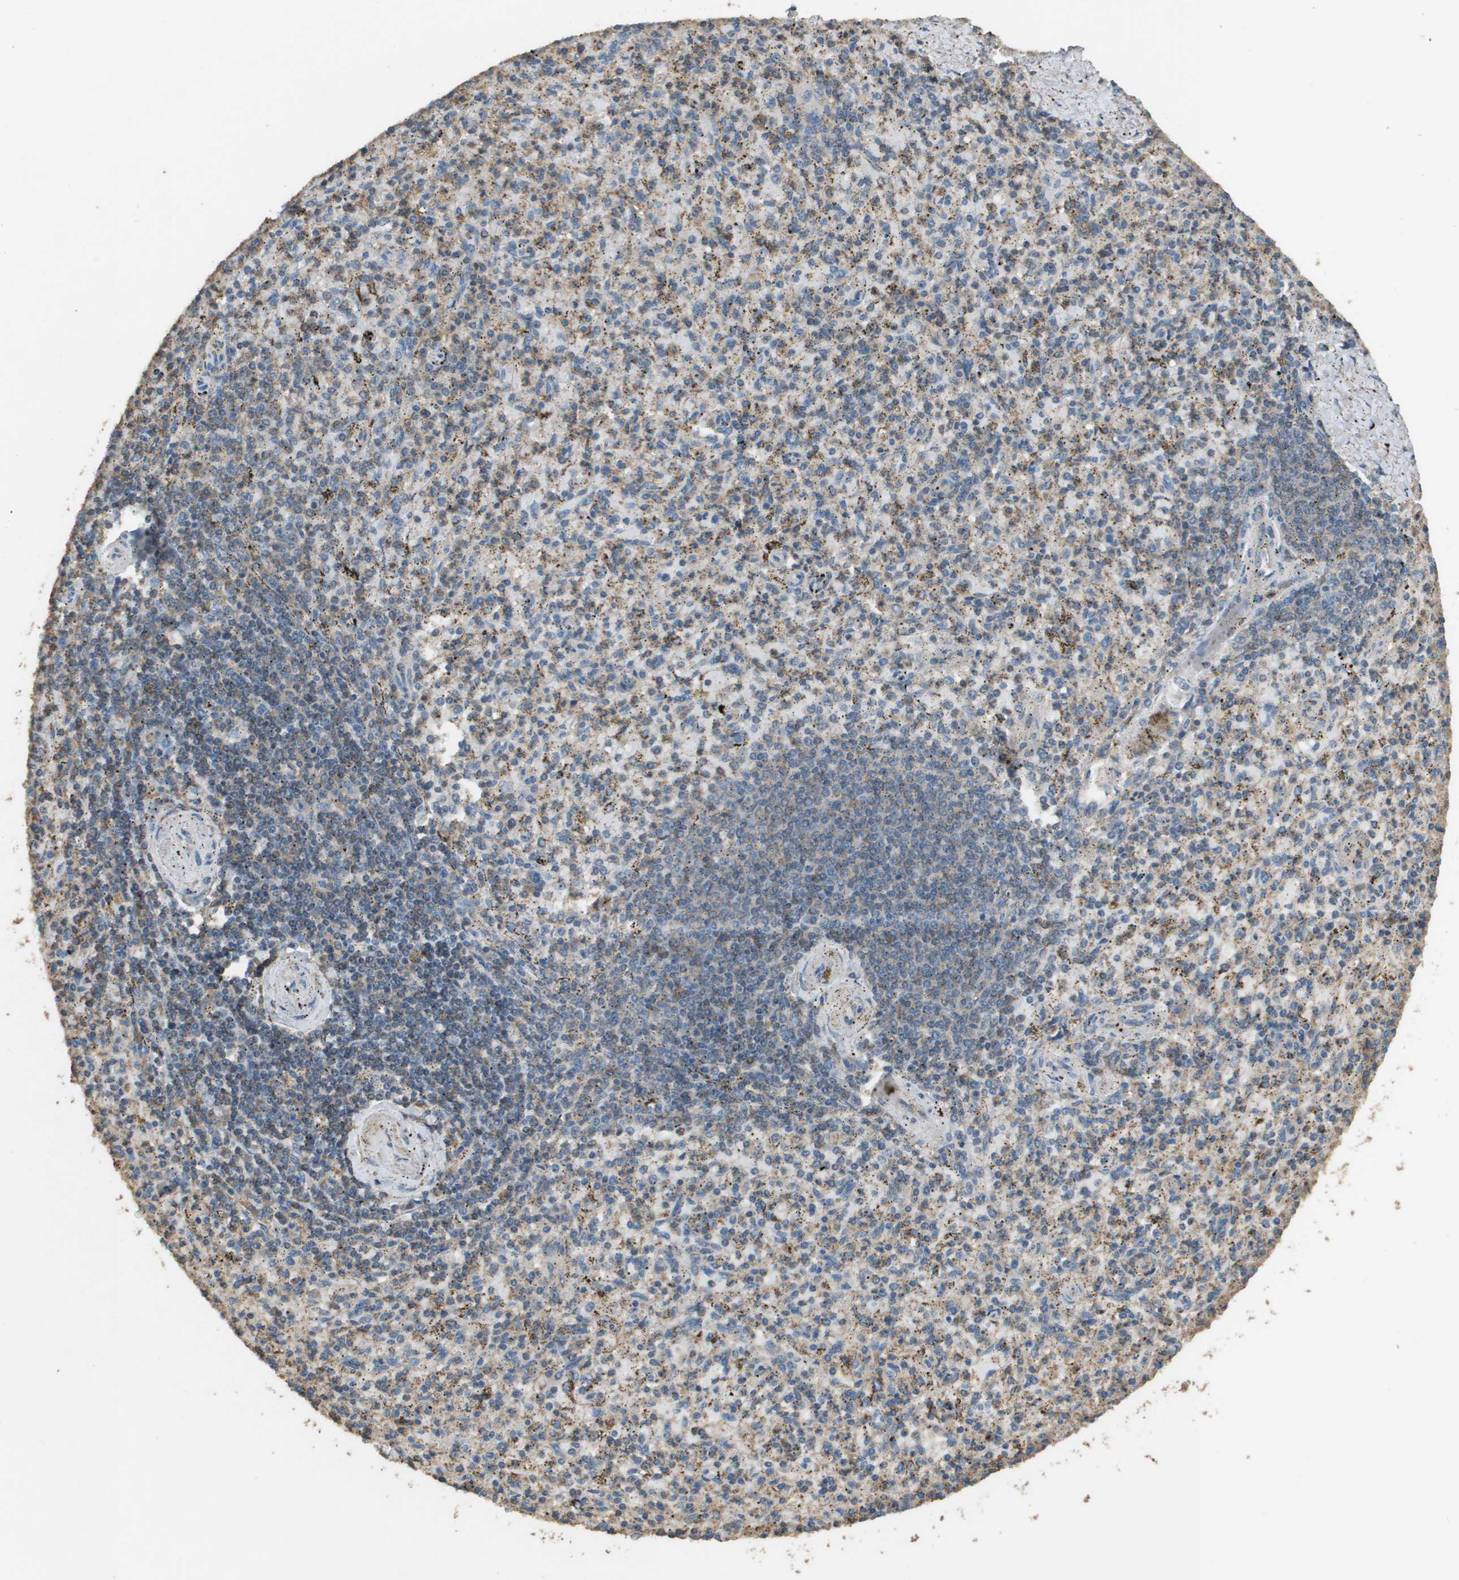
{"staining": {"intensity": "moderate", "quantity": "<25%", "location": "cytoplasmic/membranous"}, "tissue": "spleen", "cell_type": "Cells in red pulp", "image_type": "normal", "snomed": [{"axis": "morphology", "description": "Normal tissue, NOS"}, {"axis": "topography", "description": "Spleen"}], "caption": "This is an image of IHC staining of normal spleen, which shows moderate expression in the cytoplasmic/membranous of cells in red pulp.", "gene": "MS4A7", "patient": {"sex": "male", "age": 72}}